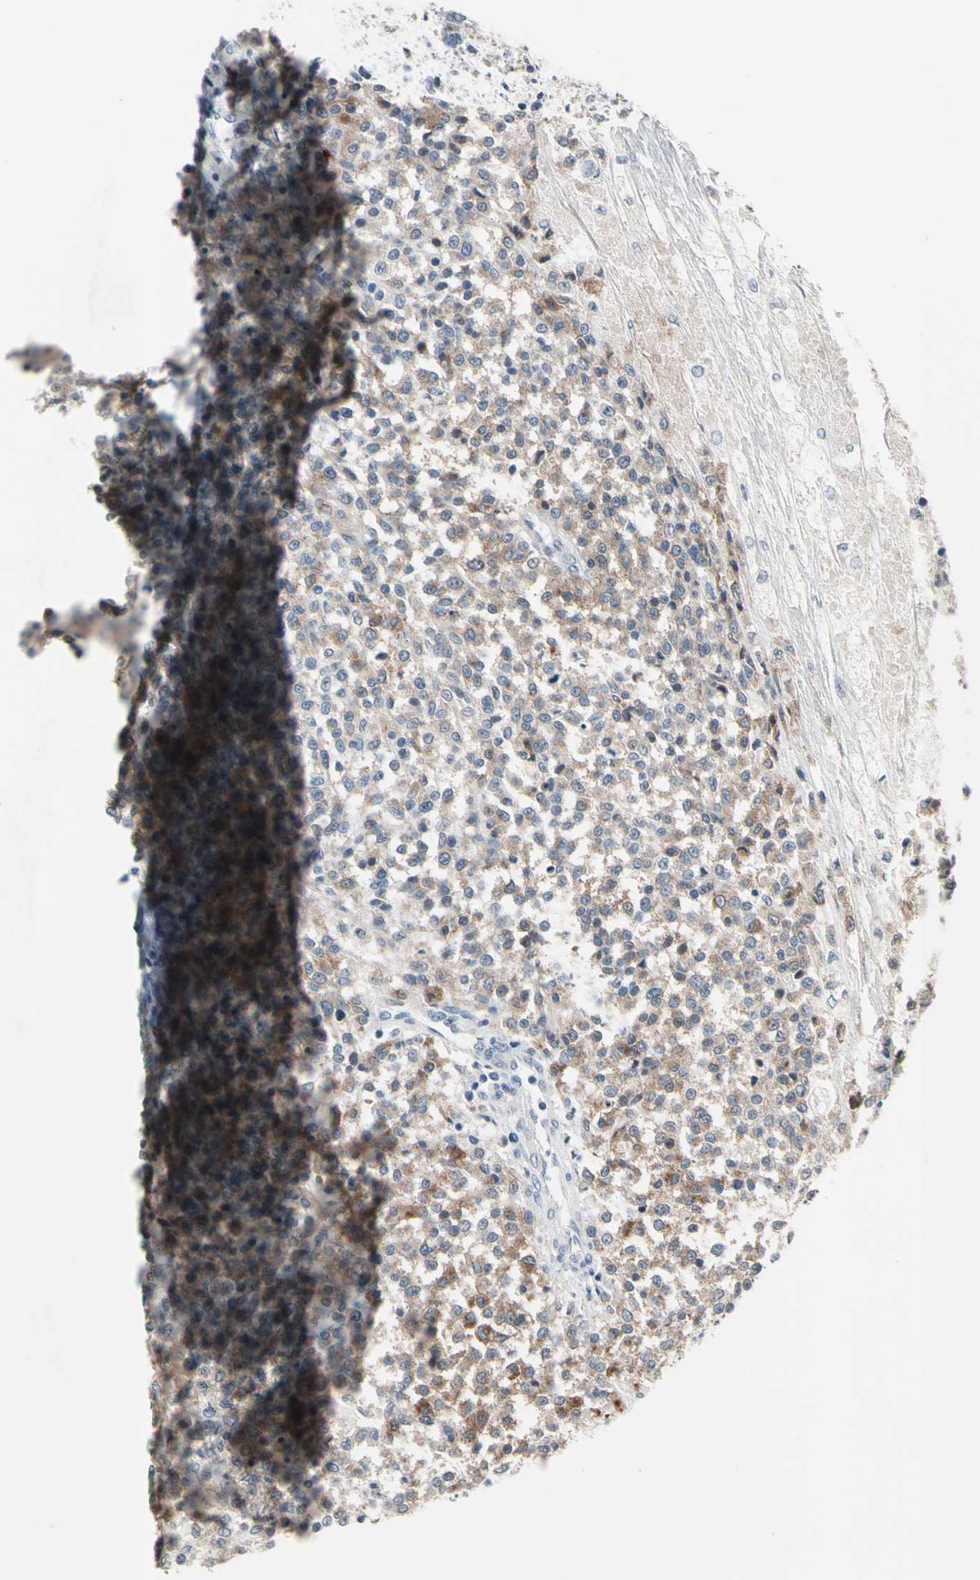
{"staining": {"intensity": "moderate", "quantity": ">75%", "location": "cytoplasmic/membranous"}, "tissue": "testis cancer", "cell_type": "Tumor cells", "image_type": "cancer", "snomed": [{"axis": "morphology", "description": "Seminoma, NOS"}, {"axis": "topography", "description": "Testis"}], "caption": "Testis cancer (seminoma) stained for a protein displays moderate cytoplasmic/membranous positivity in tumor cells. (Brightfield microscopy of DAB IHC at high magnification).", "gene": "SV2A", "patient": {"sex": "male", "age": 59}}